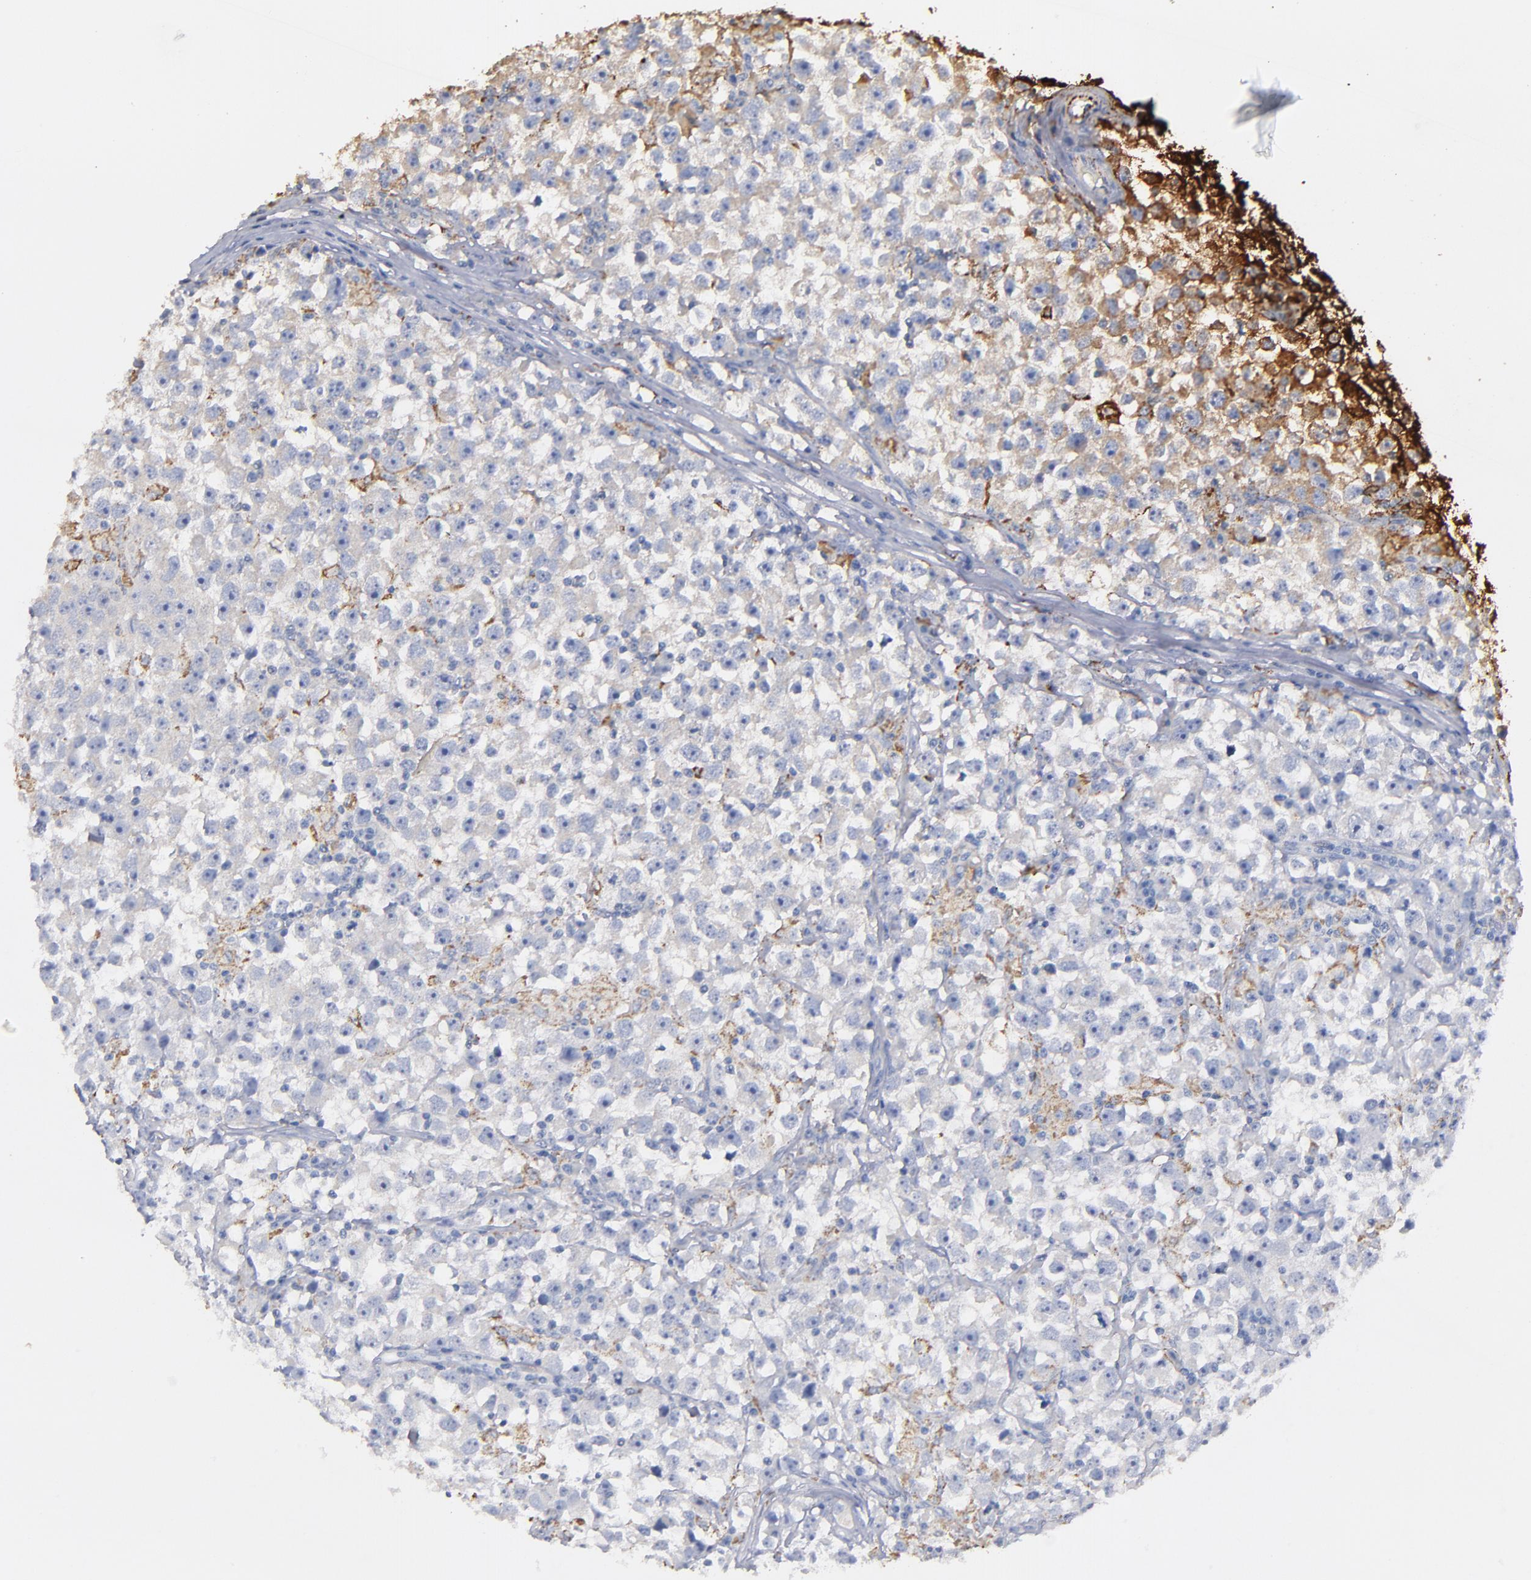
{"staining": {"intensity": "weak", "quantity": ">75%", "location": "cytoplasmic/membranous"}, "tissue": "testis cancer", "cell_type": "Tumor cells", "image_type": "cancer", "snomed": [{"axis": "morphology", "description": "Seminoma, NOS"}, {"axis": "topography", "description": "Testis"}], "caption": "This is an image of immunohistochemistry staining of testis seminoma, which shows weak expression in the cytoplasmic/membranous of tumor cells.", "gene": "SOD2", "patient": {"sex": "male", "age": 33}}